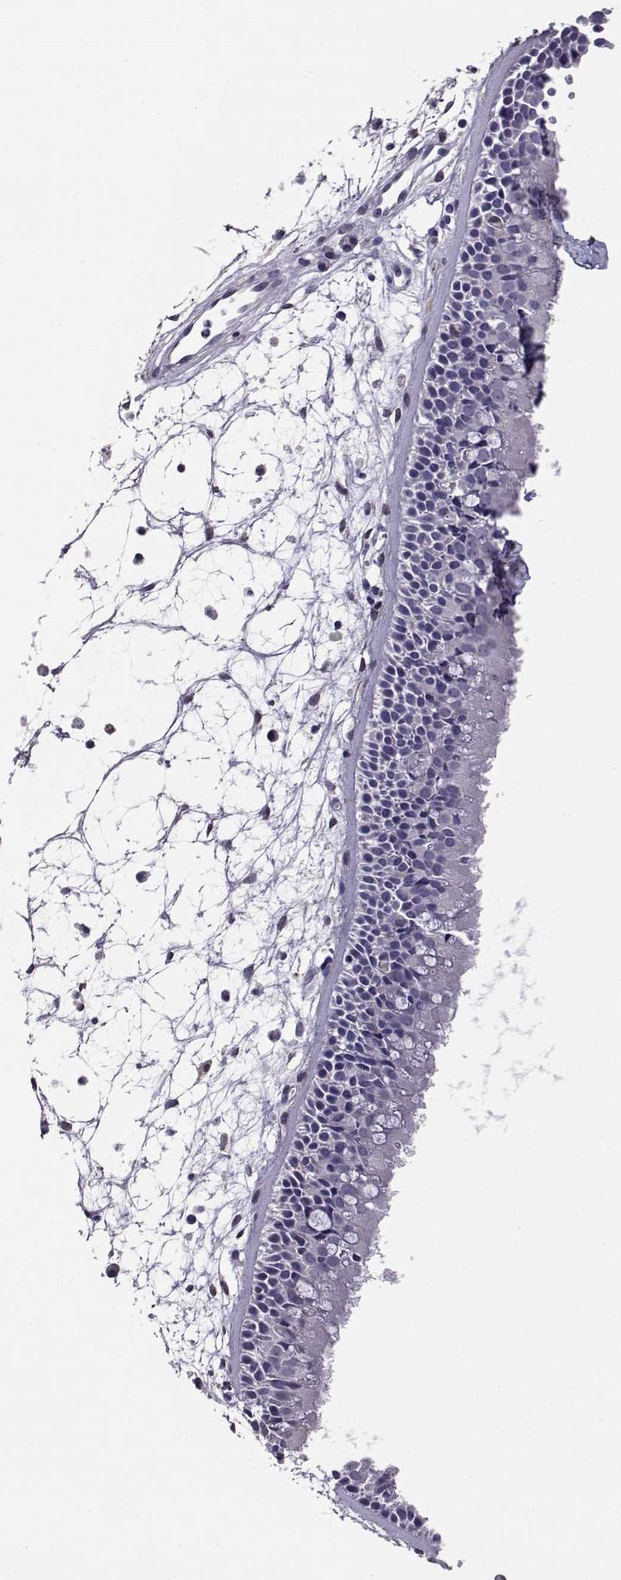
{"staining": {"intensity": "negative", "quantity": "none", "location": "none"}, "tissue": "nasopharynx", "cell_type": "Respiratory epithelial cells", "image_type": "normal", "snomed": [{"axis": "morphology", "description": "Normal tissue, NOS"}, {"axis": "topography", "description": "Nasopharynx"}], "caption": "This is an immunohistochemistry histopathology image of benign nasopharynx. There is no expression in respiratory epithelial cells.", "gene": "AKR1B1", "patient": {"sex": "female", "age": 68}}